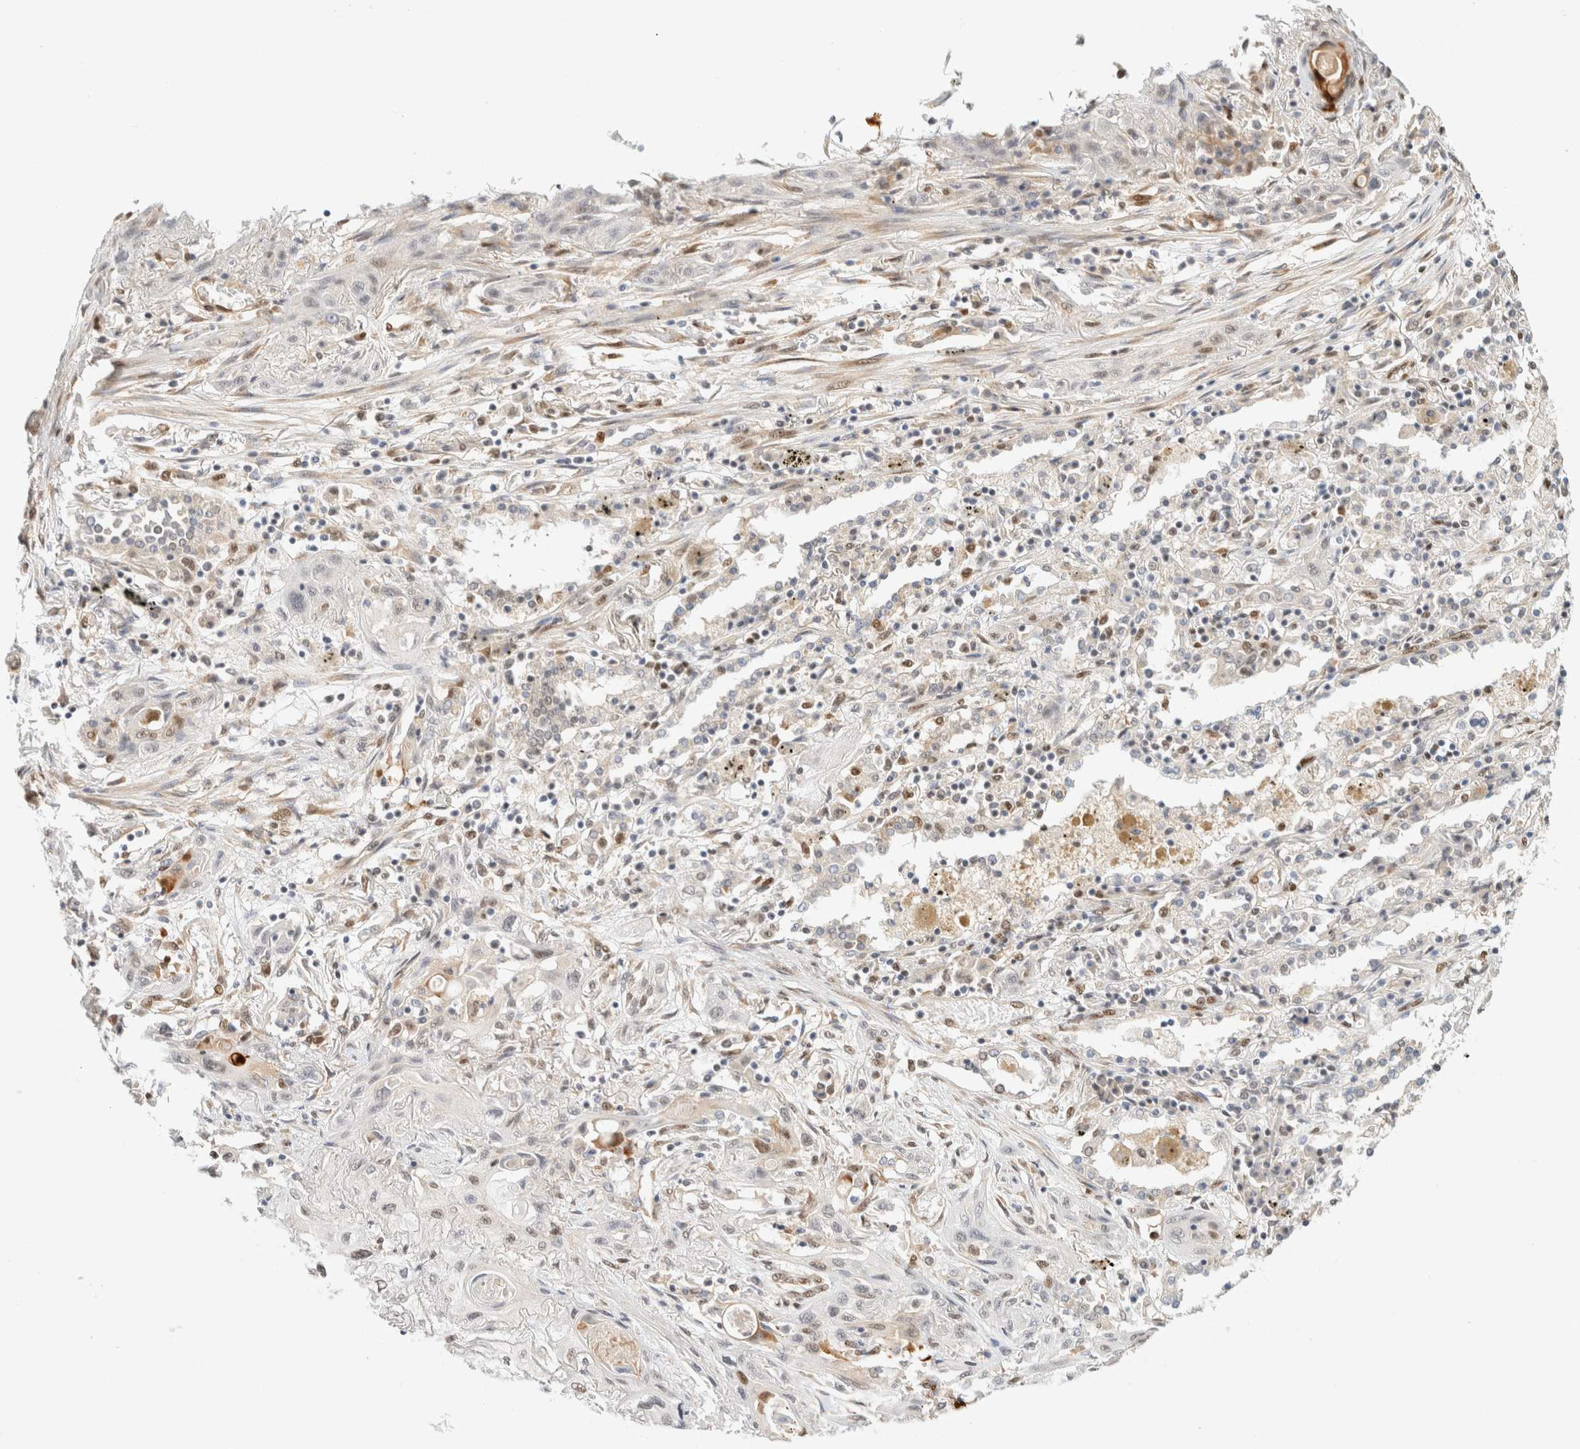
{"staining": {"intensity": "negative", "quantity": "none", "location": "none"}, "tissue": "lung cancer", "cell_type": "Tumor cells", "image_type": "cancer", "snomed": [{"axis": "morphology", "description": "Squamous cell carcinoma, NOS"}, {"axis": "topography", "description": "Lung"}], "caption": "The micrograph exhibits no staining of tumor cells in lung cancer (squamous cell carcinoma).", "gene": "ZNF768", "patient": {"sex": "female", "age": 47}}